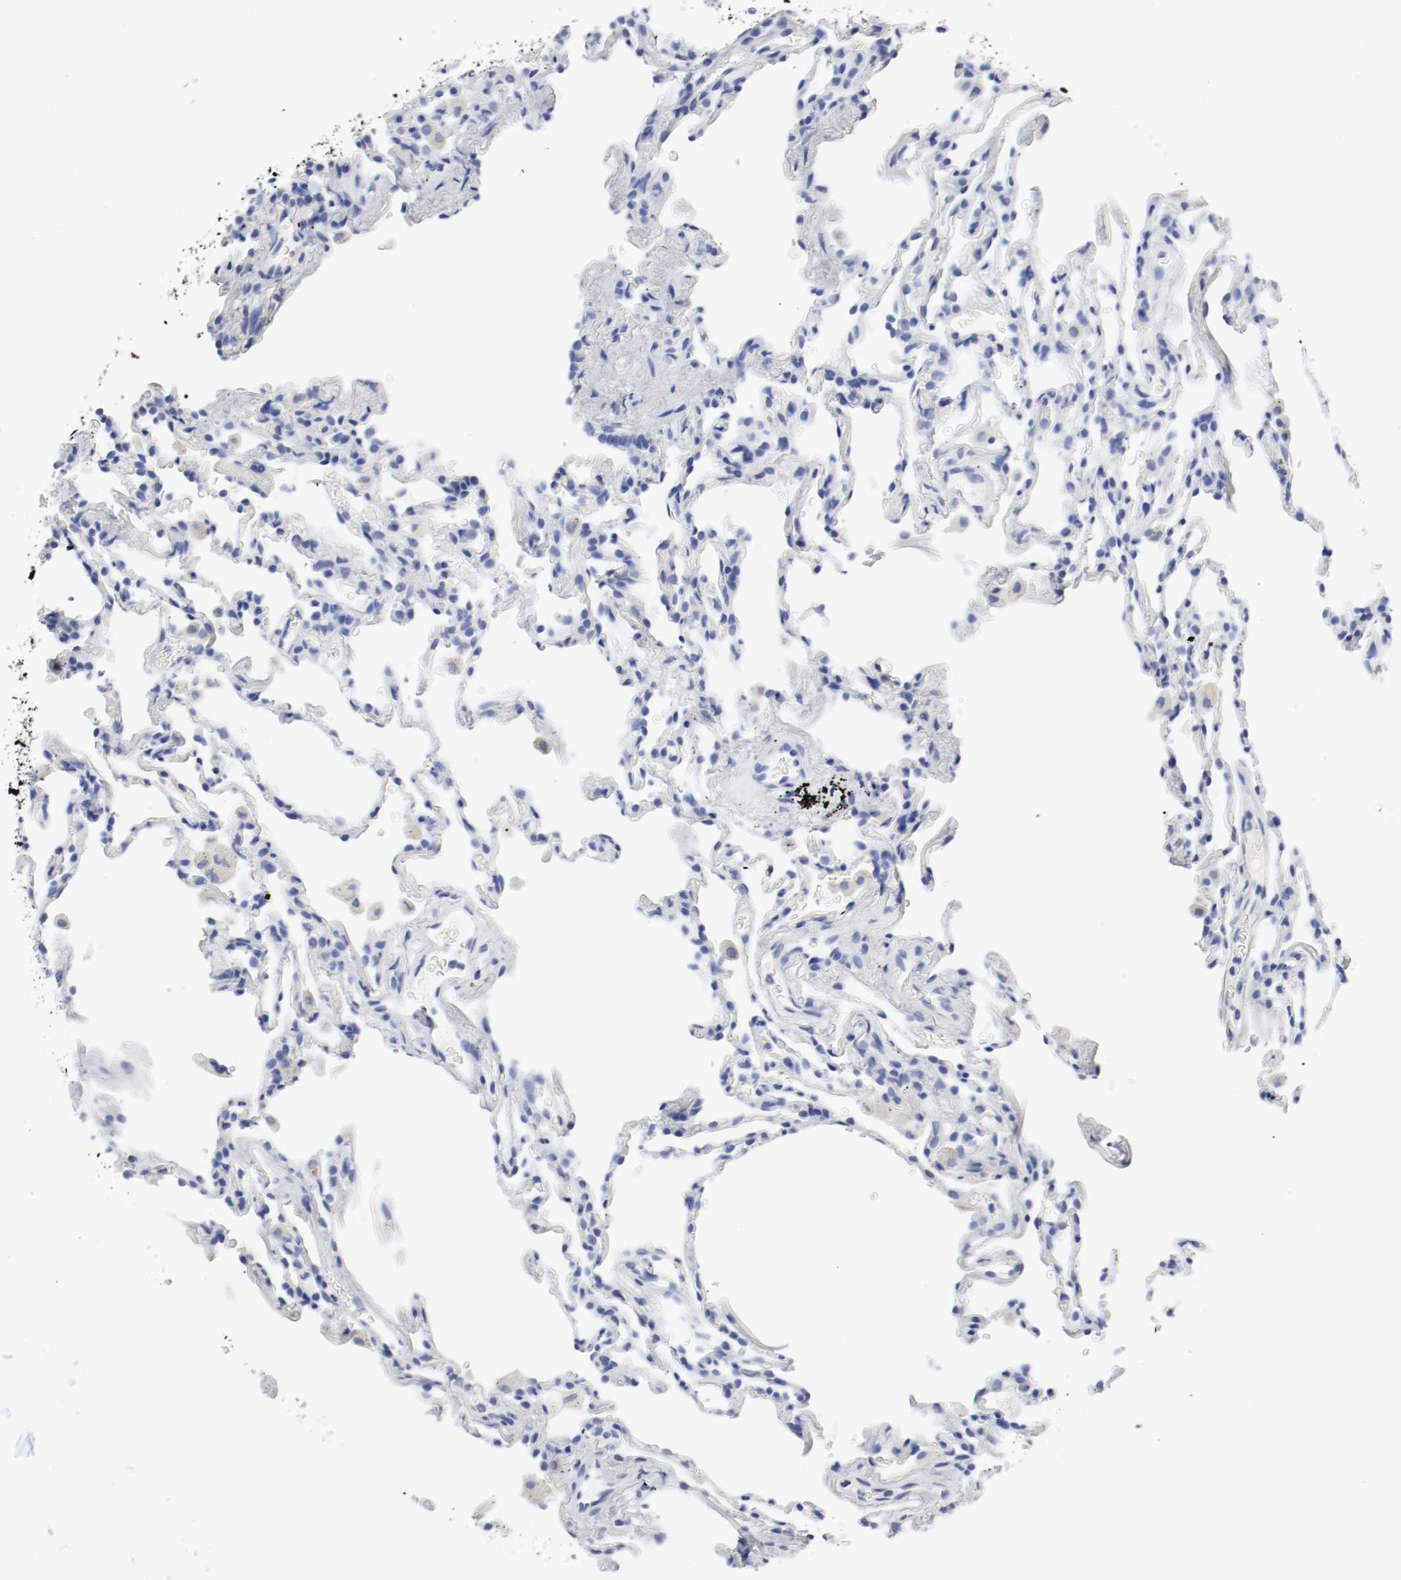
{"staining": {"intensity": "negative", "quantity": "none", "location": "none"}, "tissue": "lung", "cell_type": "Alveolar cells", "image_type": "normal", "snomed": [{"axis": "morphology", "description": "Normal tissue, NOS"}, {"axis": "morphology", "description": "Soft tissue tumor metastatic"}, {"axis": "topography", "description": "Lung"}], "caption": "DAB (3,3'-diaminobenzidine) immunohistochemical staining of normal human lung demonstrates no significant positivity in alveolar cells. Brightfield microscopy of immunohistochemistry (IHC) stained with DAB (3,3'-diaminobenzidine) (brown) and hematoxylin (blue), captured at high magnification.", "gene": "GAD1", "patient": {"sex": "male", "age": 59}}